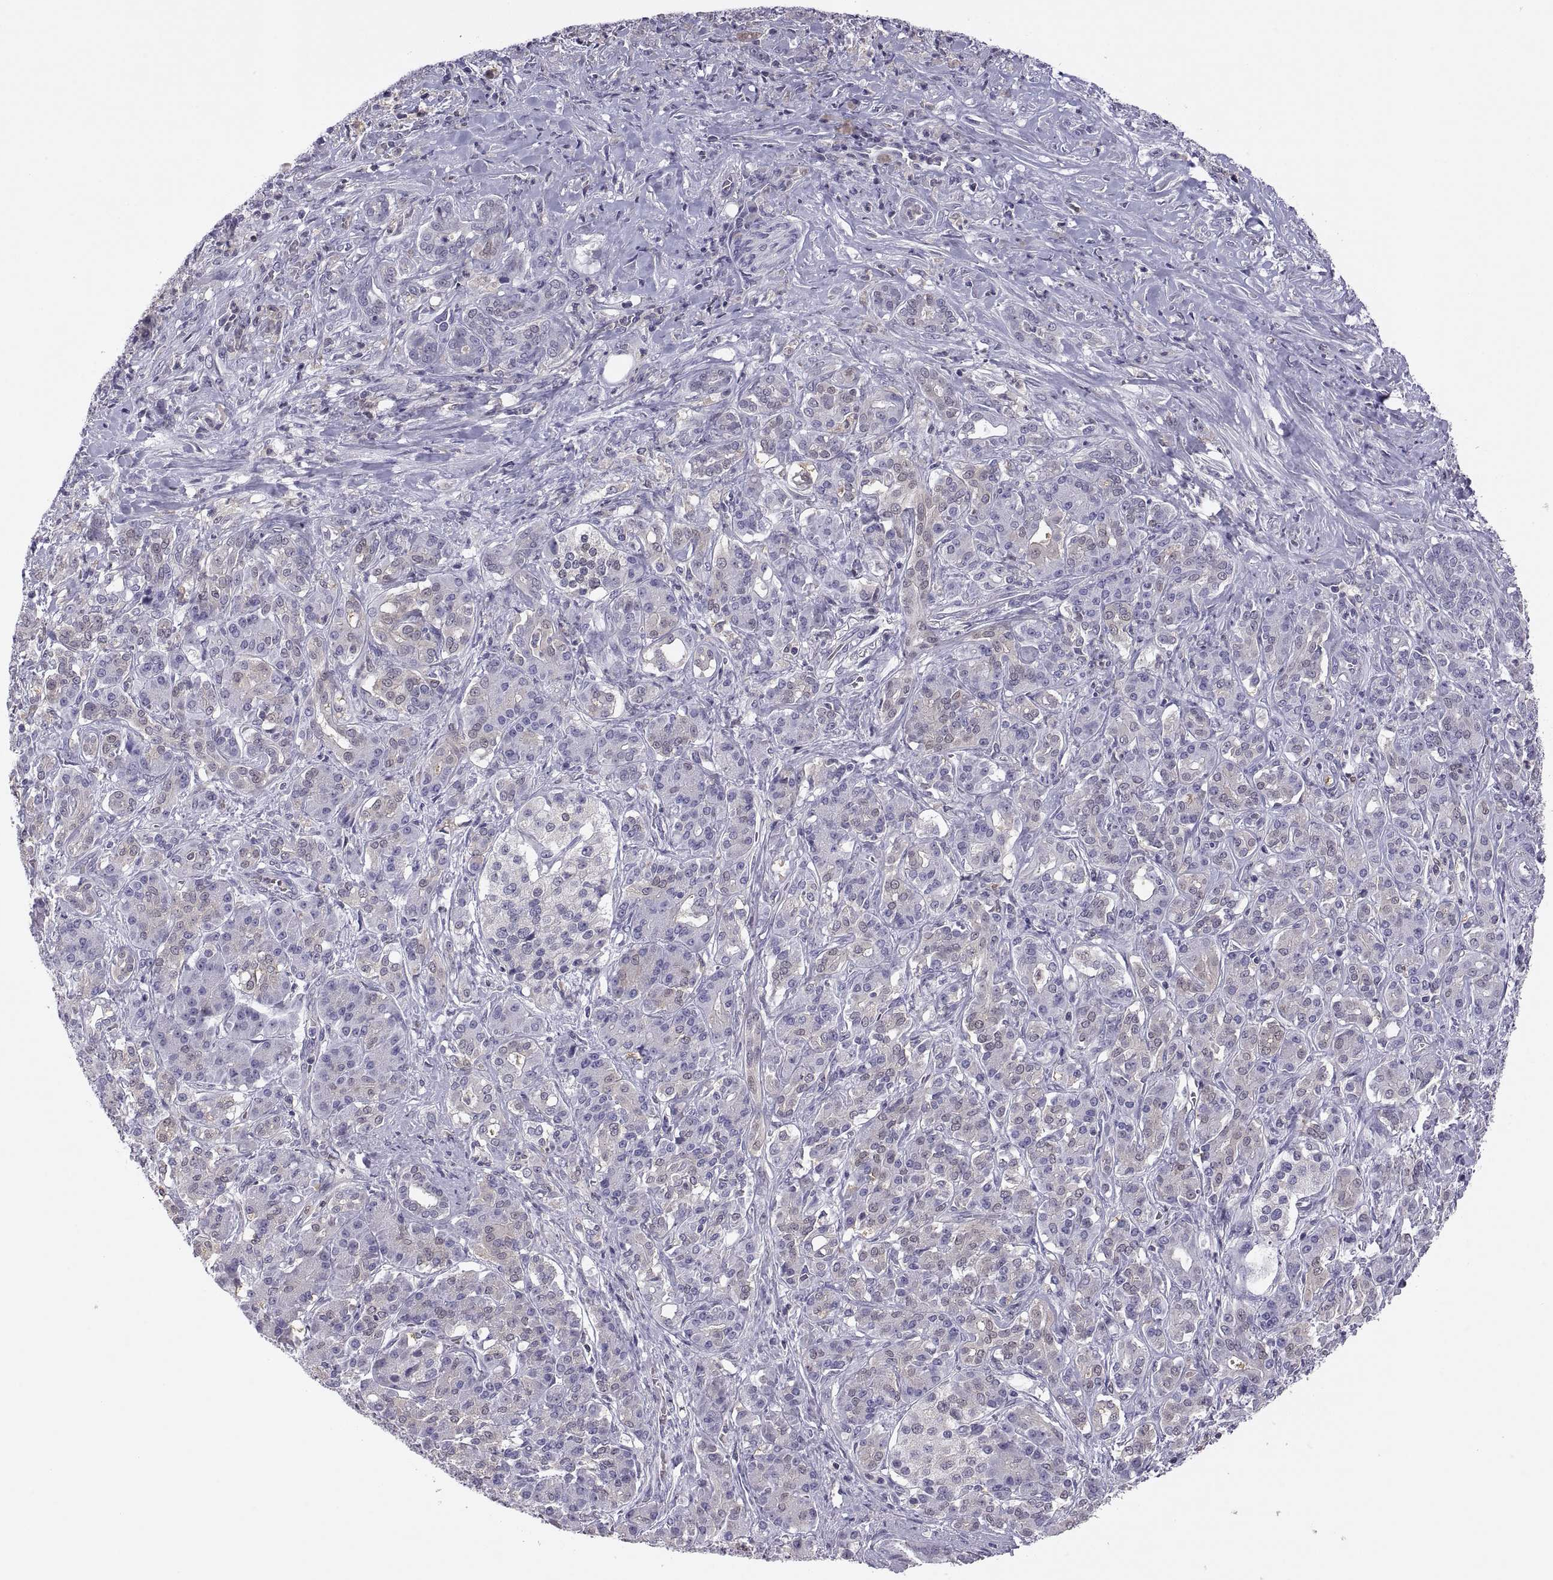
{"staining": {"intensity": "negative", "quantity": "none", "location": "none"}, "tissue": "pancreatic cancer", "cell_type": "Tumor cells", "image_type": "cancer", "snomed": [{"axis": "morphology", "description": "Normal tissue, NOS"}, {"axis": "morphology", "description": "Inflammation, NOS"}, {"axis": "morphology", "description": "Adenocarcinoma, NOS"}, {"axis": "topography", "description": "Pancreas"}], "caption": "Protein analysis of pancreatic adenocarcinoma demonstrates no significant positivity in tumor cells.", "gene": "FGF9", "patient": {"sex": "male", "age": 57}}